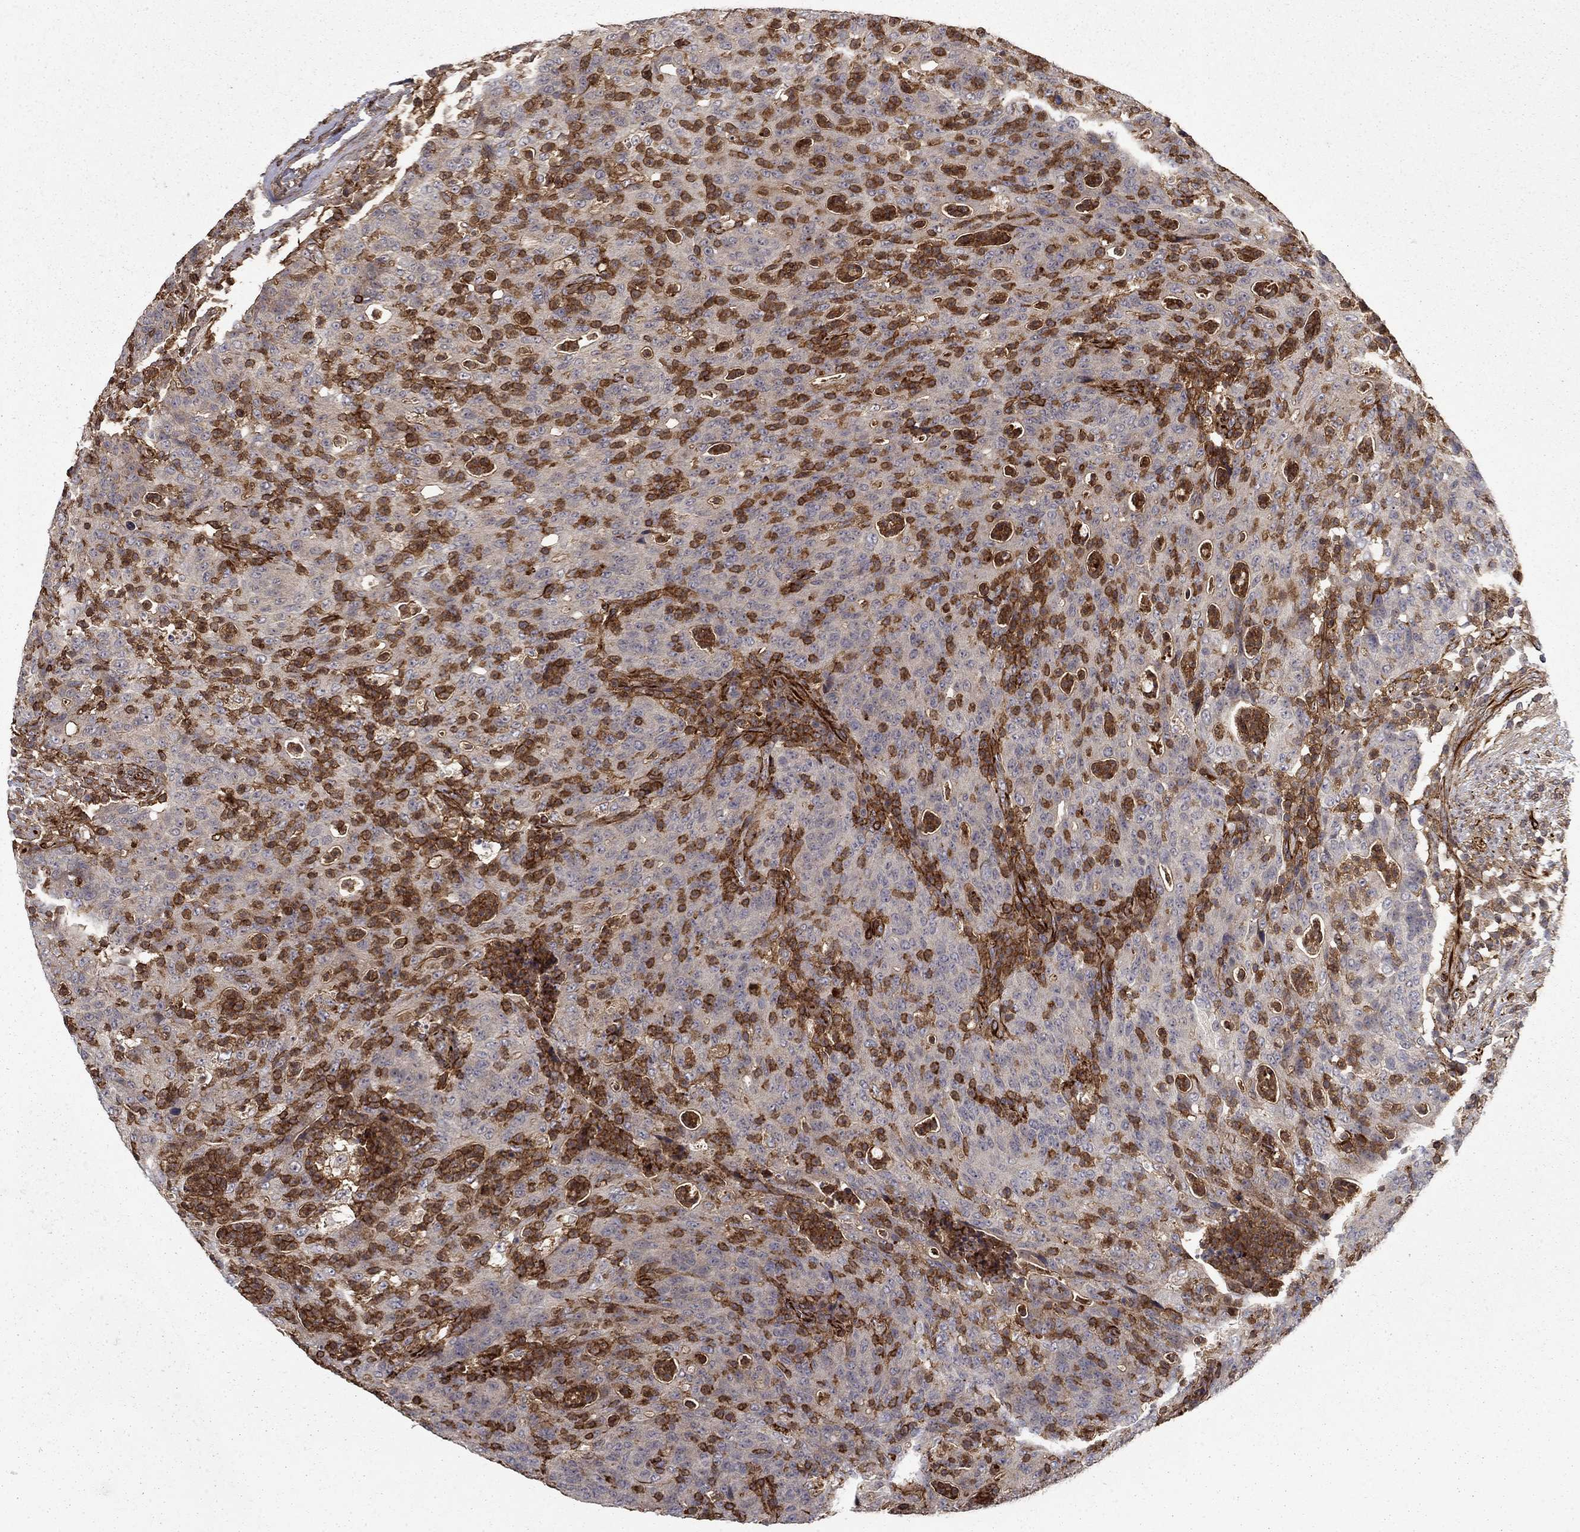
{"staining": {"intensity": "negative", "quantity": "none", "location": "none"}, "tissue": "colorectal cancer", "cell_type": "Tumor cells", "image_type": "cancer", "snomed": [{"axis": "morphology", "description": "Adenocarcinoma, NOS"}, {"axis": "topography", "description": "Colon"}], "caption": "Adenocarcinoma (colorectal) was stained to show a protein in brown. There is no significant expression in tumor cells. (Immunohistochemistry (ihc), brightfield microscopy, high magnification).", "gene": "ADM", "patient": {"sex": "male", "age": 70}}